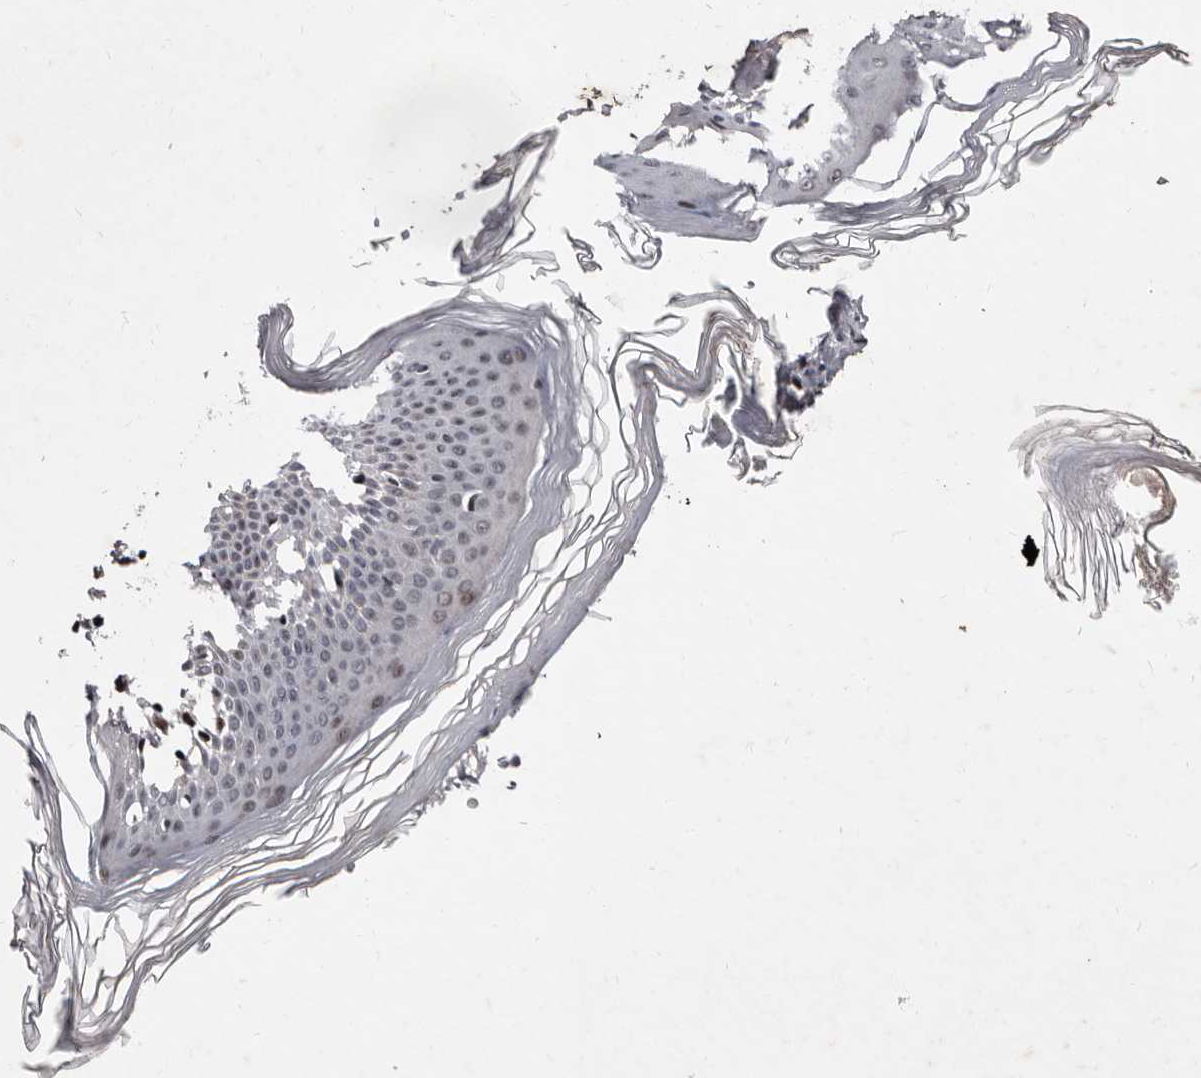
{"staining": {"intensity": "moderate", "quantity": "<25%", "location": "nuclear"}, "tissue": "skin", "cell_type": "Keratinocytes", "image_type": "normal", "snomed": [{"axis": "morphology", "description": "Normal tissue, NOS"}, {"axis": "topography", "description": "Skin"}], "caption": "Unremarkable skin reveals moderate nuclear staining in about <25% of keratinocytes, visualized by immunohistochemistry.", "gene": "TNKS", "patient": {"sex": "female", "age": 27}}